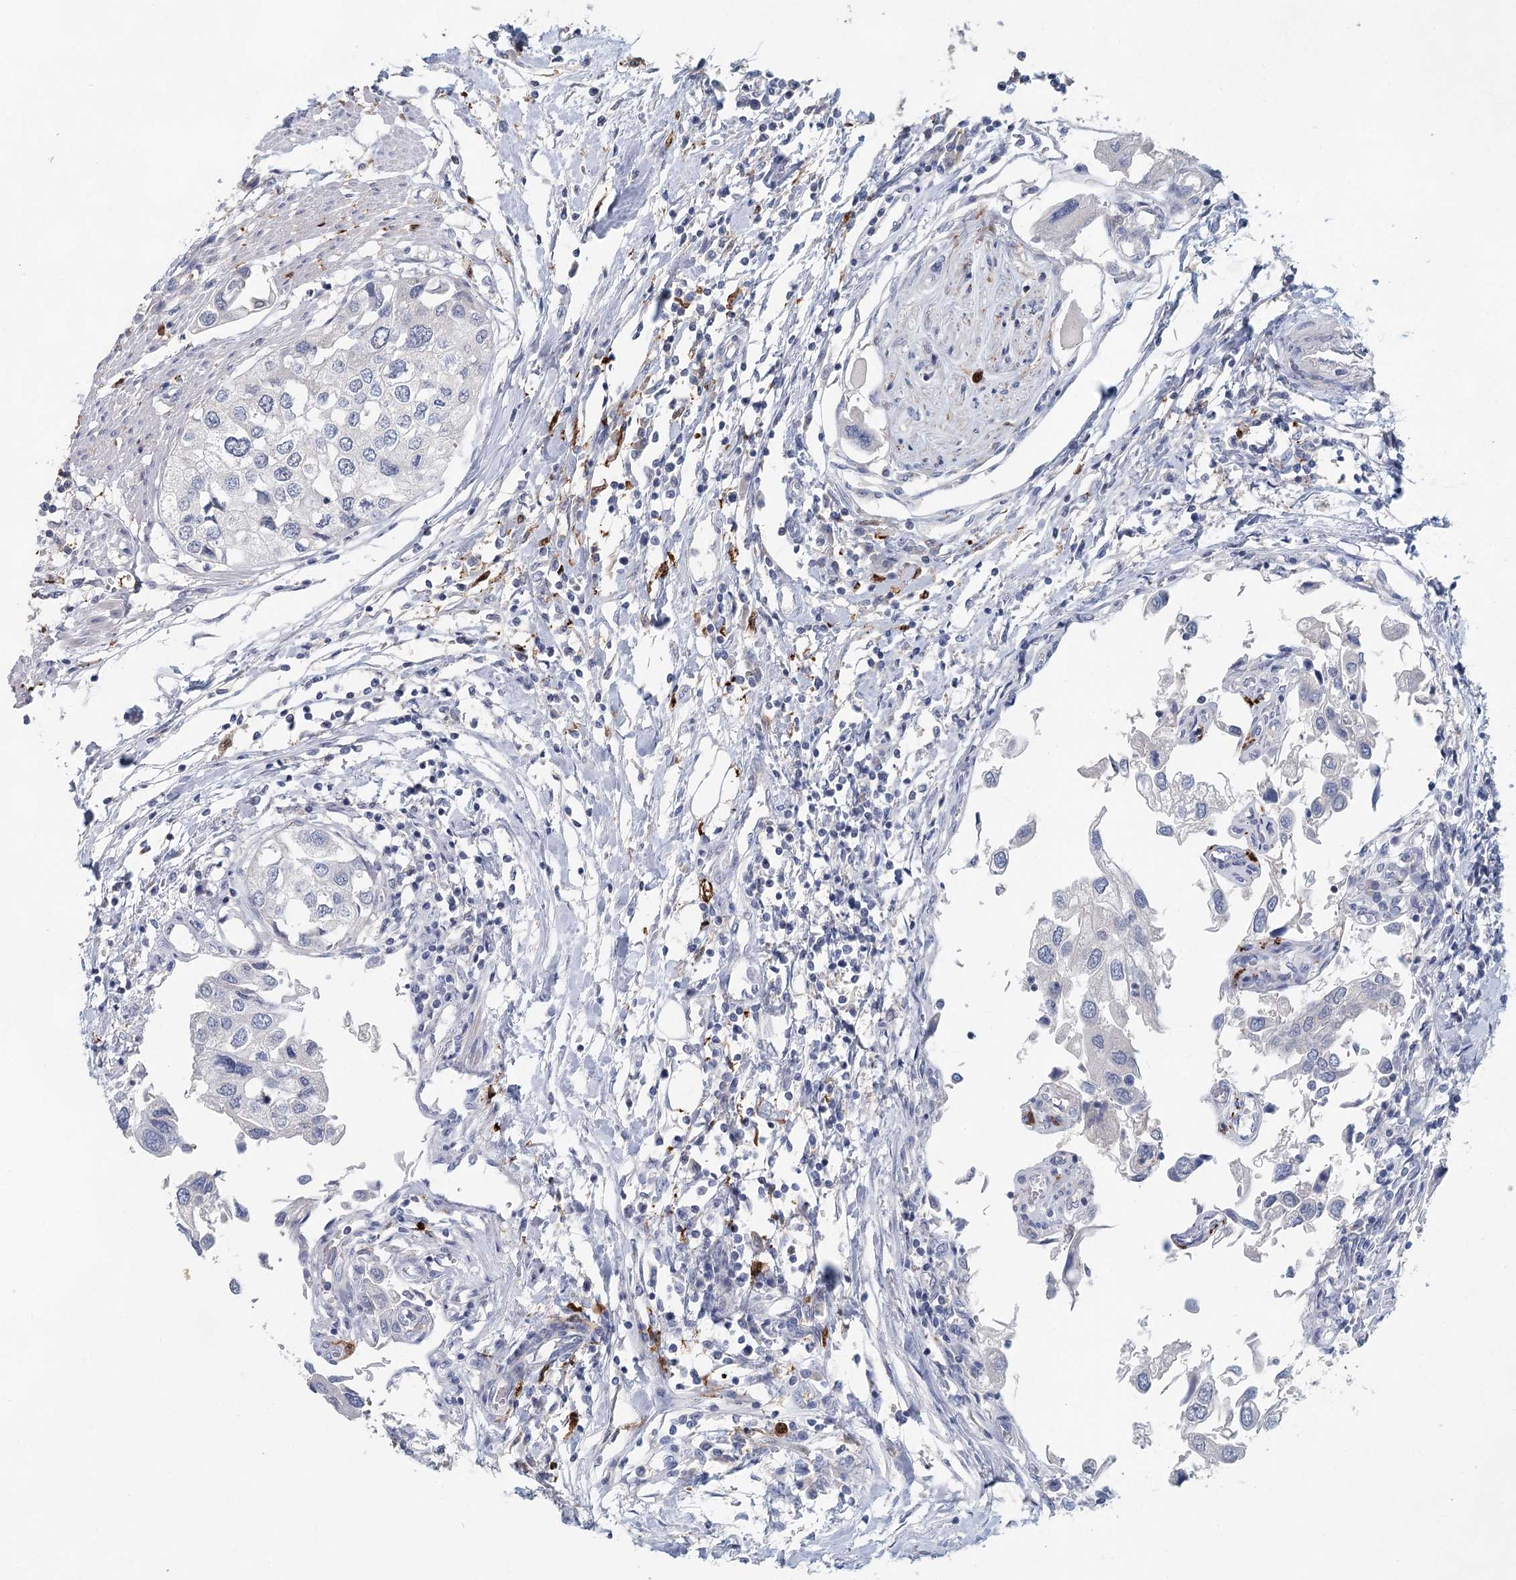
{"staining": {"intensity": "negative", "quantity": "none", "location": "none"}, "tissue": "urothelial cancer", "cell_type": "Tumor cells", "image_type": "cancer", "snomed": [{"axis": "morphology", "description": "Urothelial carcinoma, High grade"}, {"axis": "topography", "description": "Urinary bladder"}], "caption": "High-grade urothelial carcinoma was stained to show a protein in brown. There is no significant expression in tumor cells.", "gene": "SLC19A3", "patient": {"sex": "male", "age": 64}}